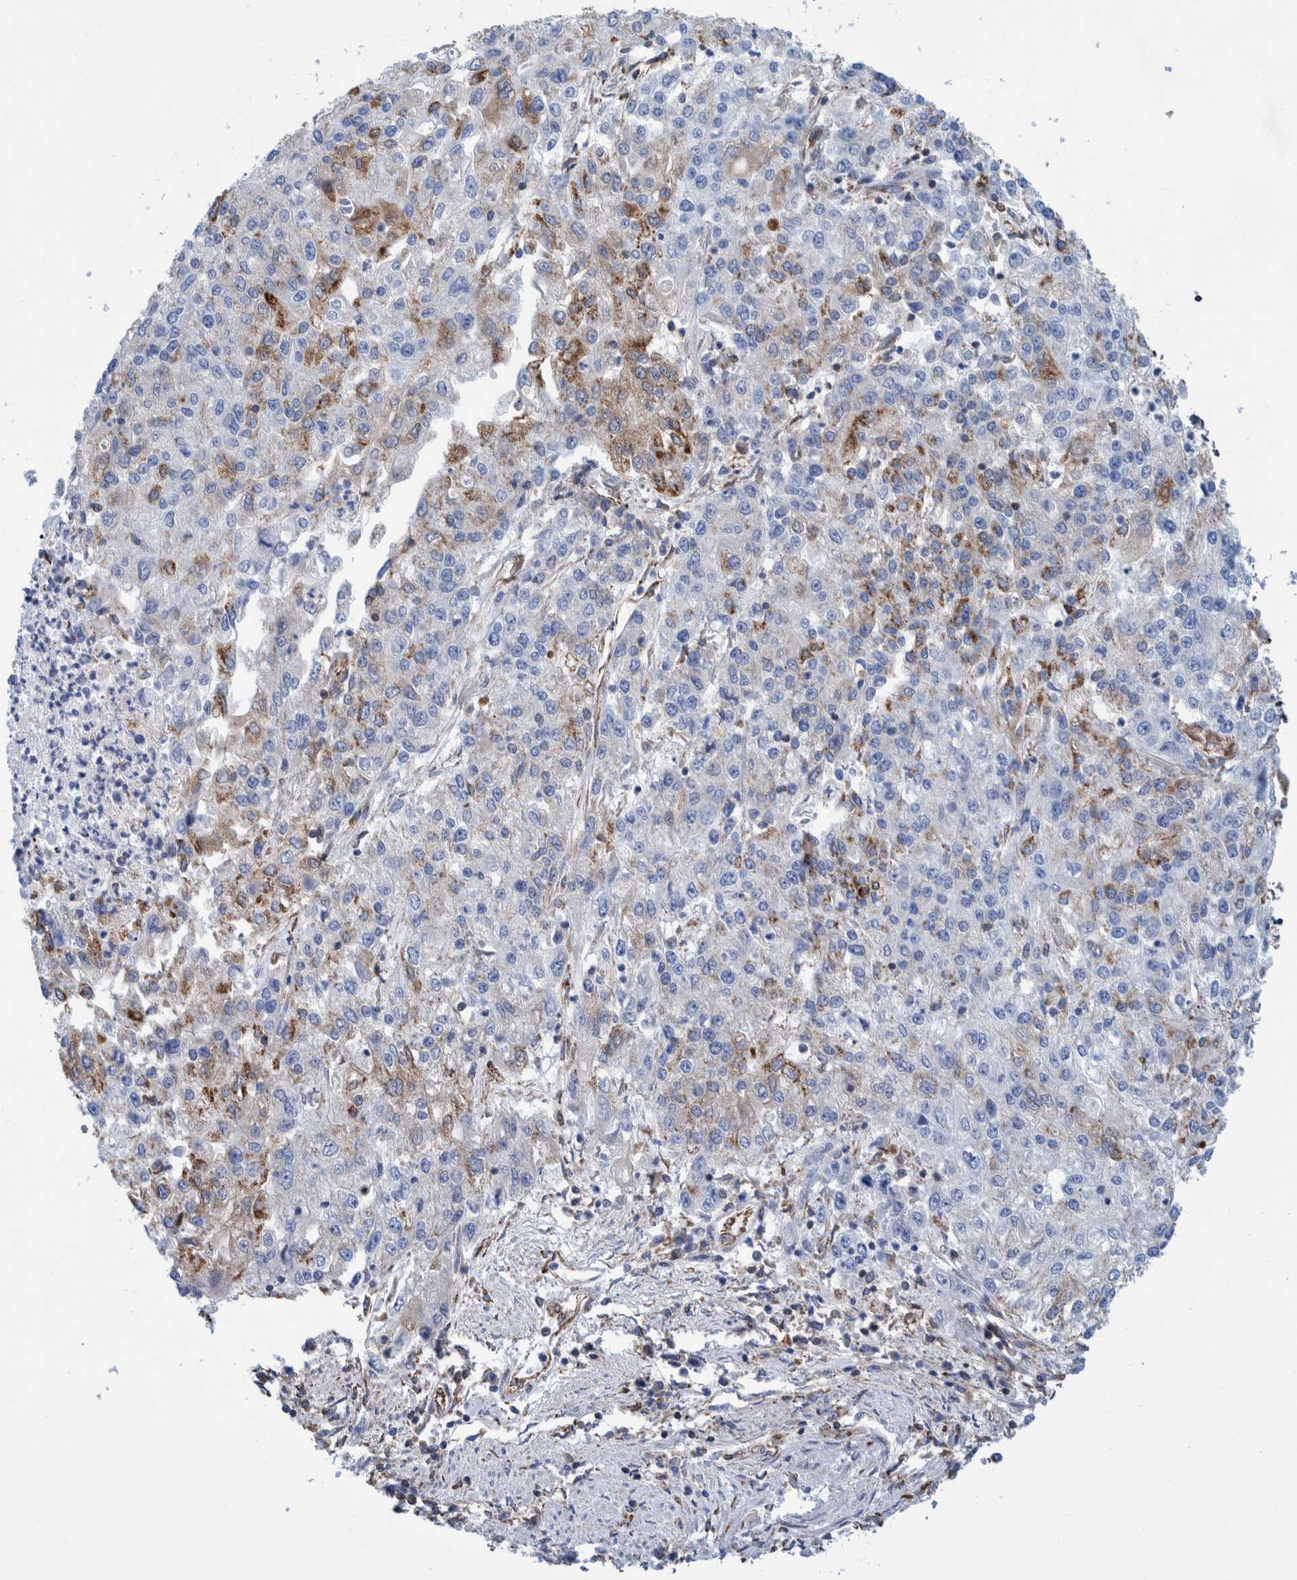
{"staining": {"intensity": "moderate", "quantity": "25%-75%", "location": "cytoplasmic/membranous"}, "tissue": "endometrial cancer", "cell_type": "Tumor cells", "image_type": "cancer", "snomed": [{"axis": "morphology", "description": "Adenocarcinoma, NOS"}, {"axis": "topography", "description": "Endometrium"}], "caption": "A histopathology image of human endometrial cancer (adenocarcinoma) stained for a protein reveals moderate cytoplasmic/membranous brown staining in tumor cells. The protein is shown in brown color, while the nuclei are stained blue.", "gene": "DECR1", "patient": {"sex": "female", "age": 49}}